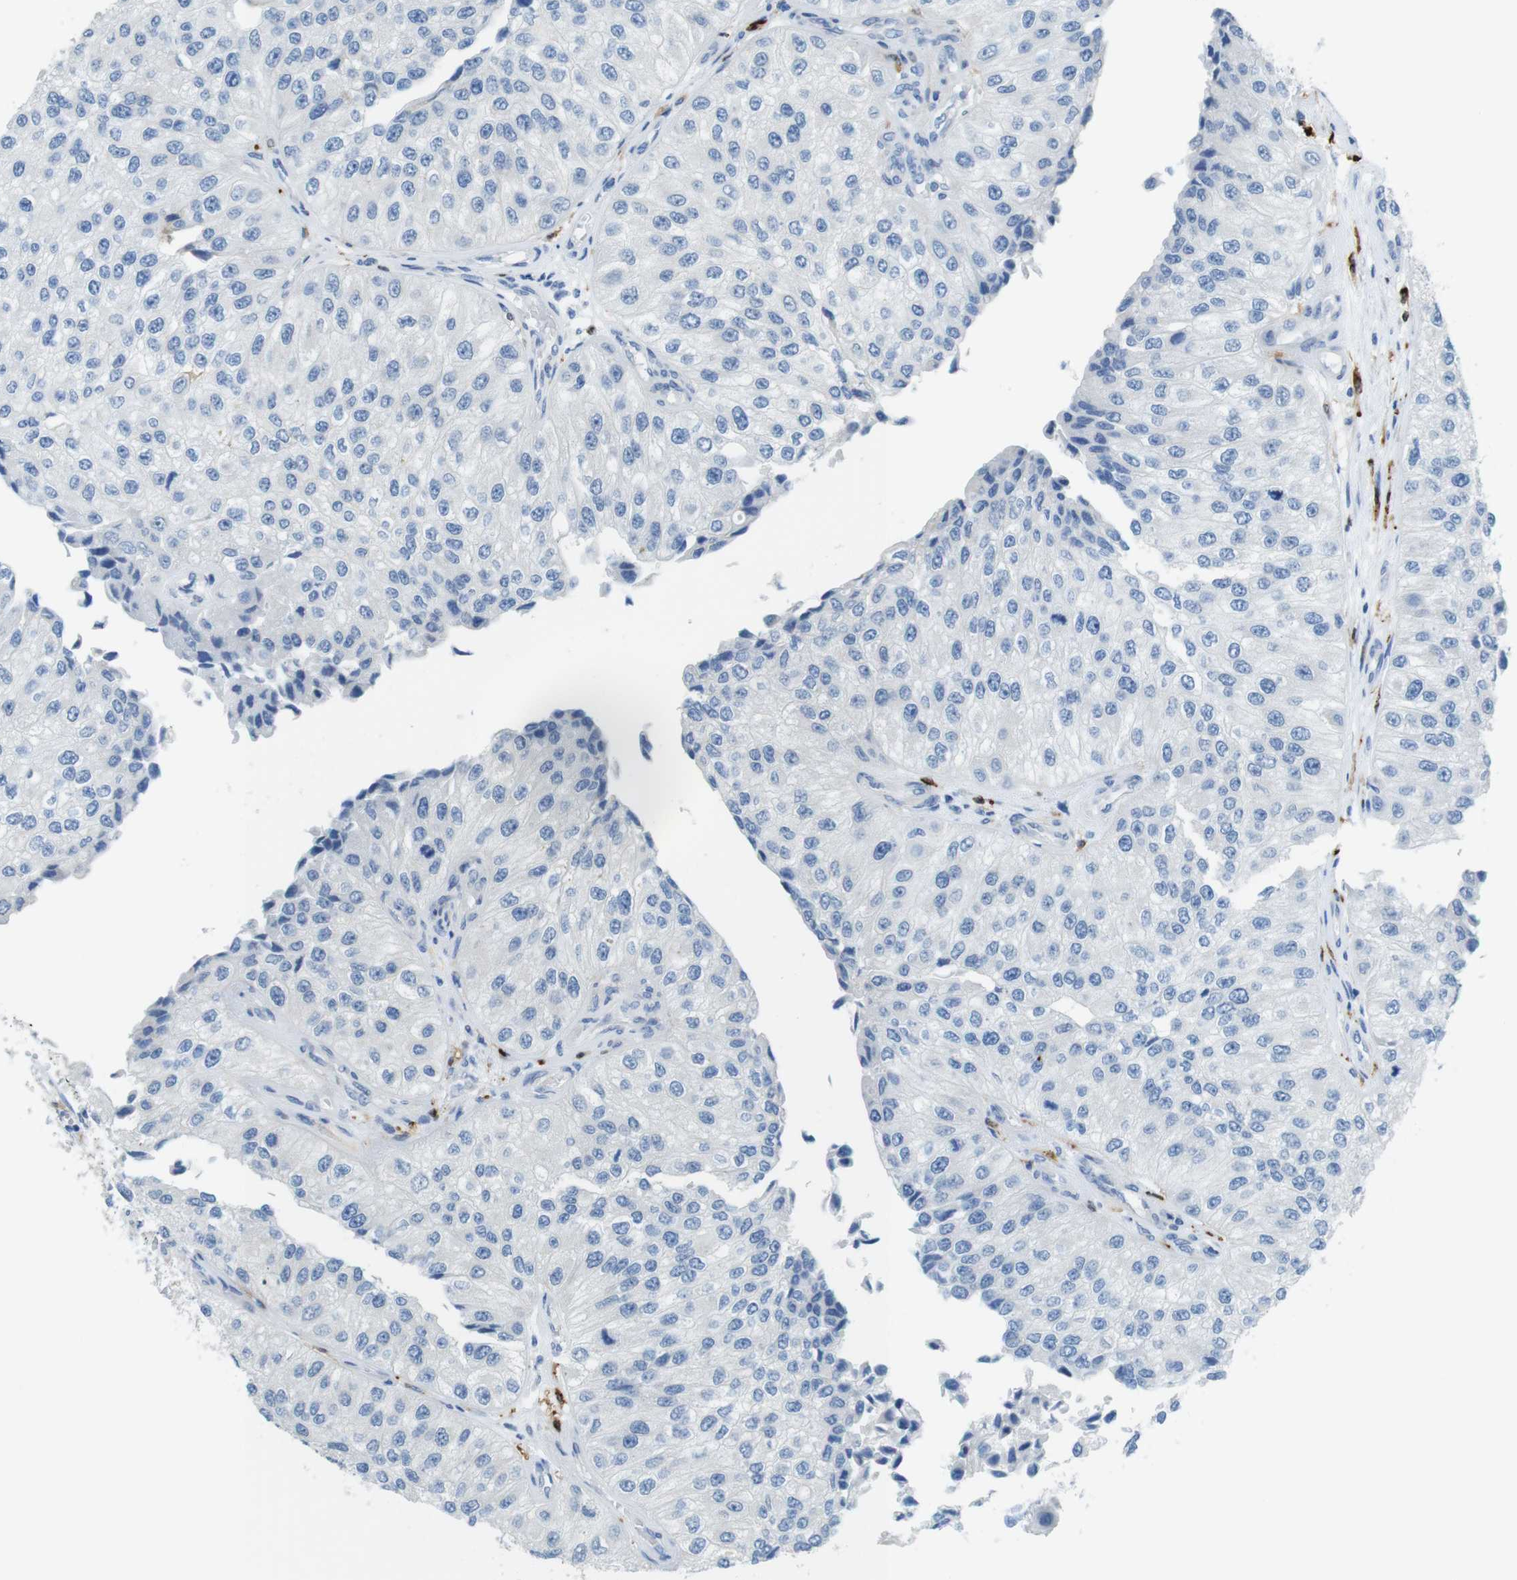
{"staining": {"intensity": "negative", "quantity": "none", "location": "none"}, "tissue": "urothelial cancer", "cell_type": "Tumor cells", "image_type": "cancer", "snomed": [{"axis": "morphology", "description": "Urothelial carcinoma, High grade"}, {"axis": "topography", "description": "Kidney"}, {"axis": "topography", "description": "Urinary bladder"}], "caption": "The histopathology image exhibits no significant positivity in tumor cells of urothelial cancer.", "gene": "CLMN", "patient": {"sex": "male", "age": 77}}